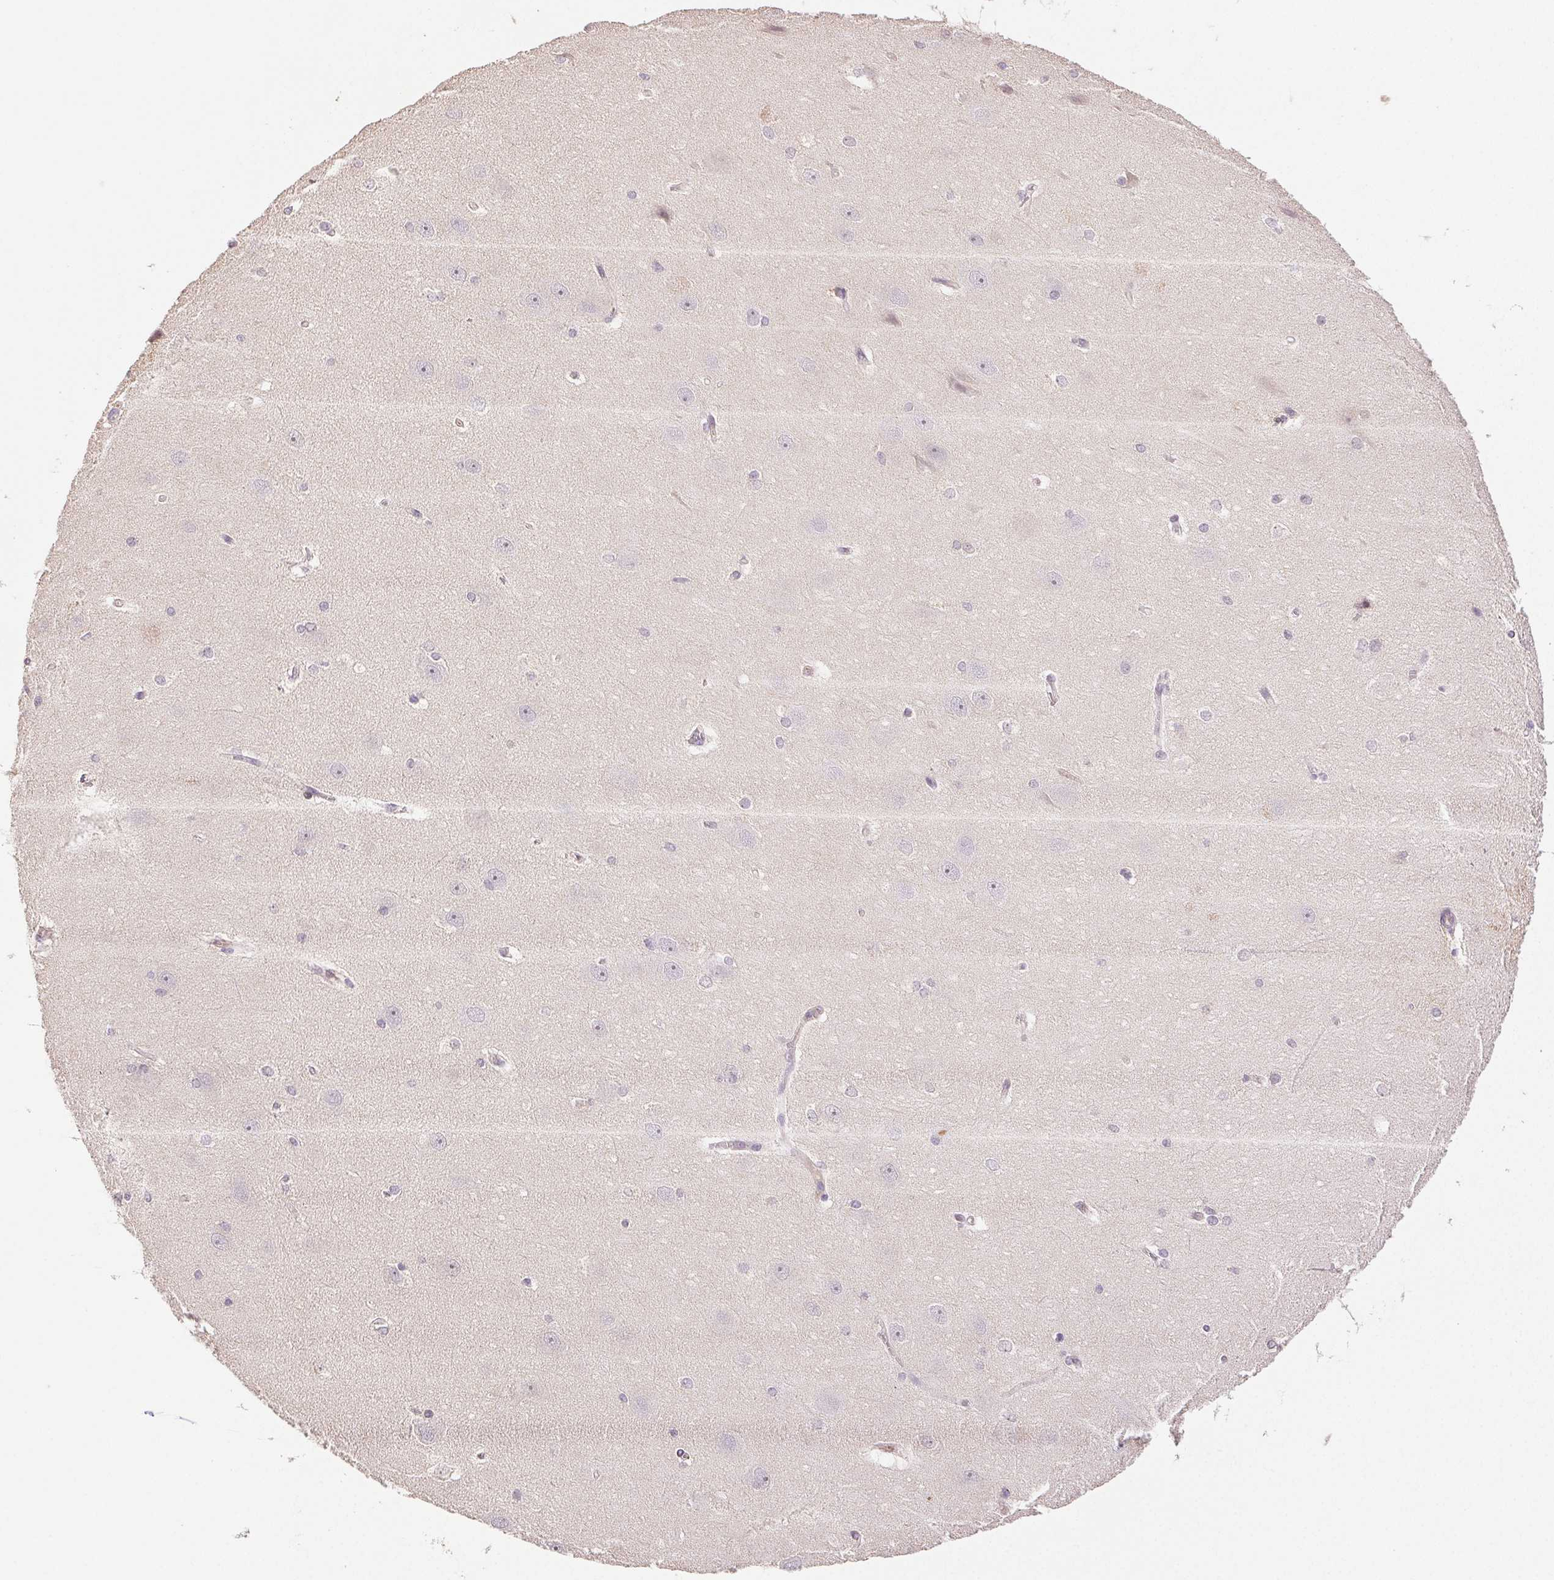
{"staining": {"intensity": "negative", "quantity": "none", "location": "none"}, "tissue": "hippocampus", "cell_type": "Glial cells", "image_type": "normal", "snomed": [{"axis": "morphology", "description": "Normal tissue, NOS"}, {"axis": "topography", "description": "Cerebral cortex"}, {"axis": "topography", "description": "Hippocampus"}], "caption": "Immunohistochemistry photomicrograph of normal hippocampus: human hippocampus stained with DAB displays no significant protein positivity in glial cells.", "gene": "TMEM253", "patient": {"sex": "female", "age": 19}}